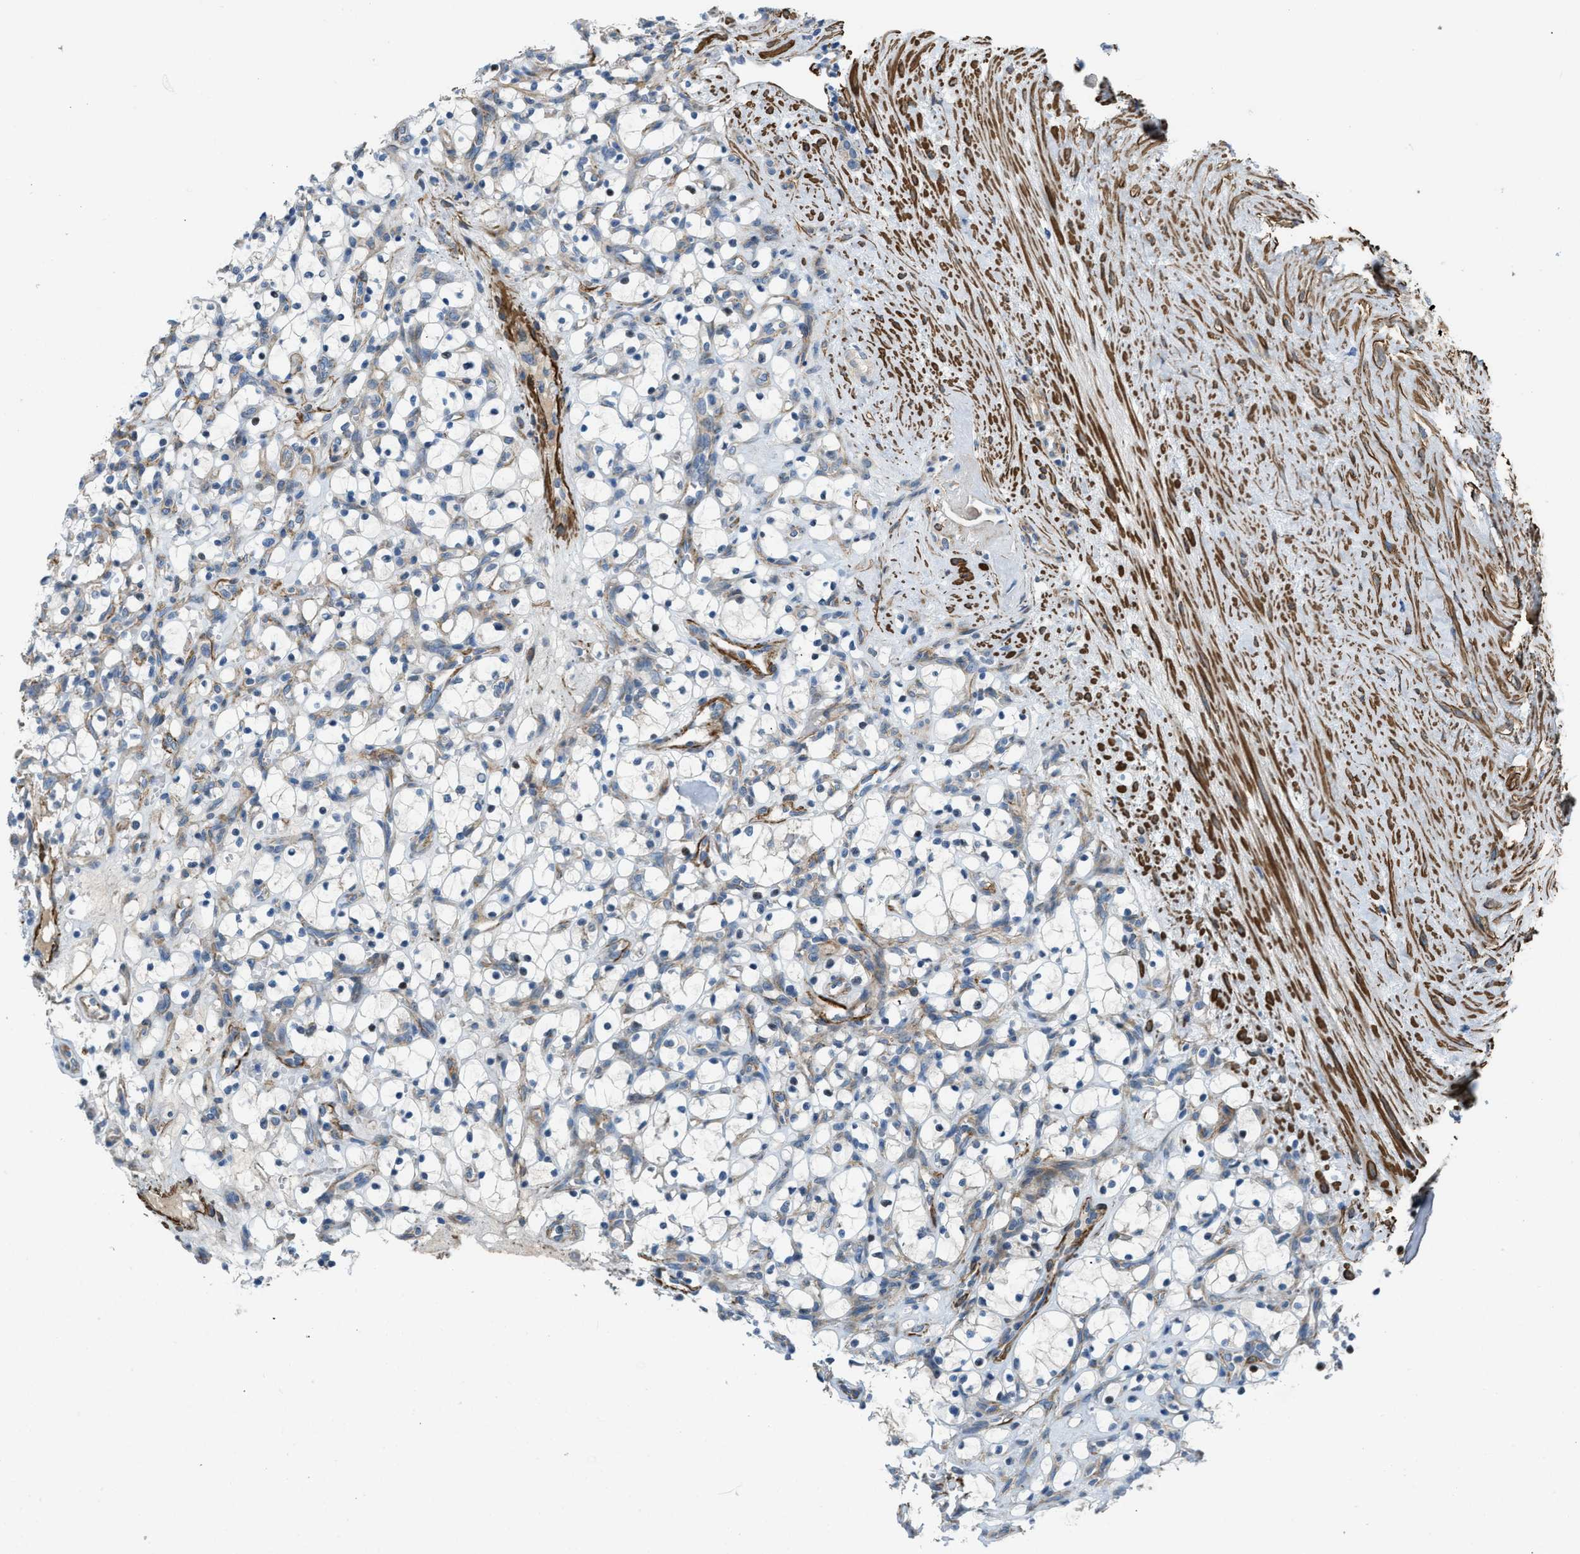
{"staining": {"intensity": "negative", "quantity": "none", "location": "none"}, "tissue": "renal cancer", "cell_type": "Tumor cells", "image_type": "cancer", "snomed": [{"axis": "morphology", "description": "Adenocarcinoma, NOS"}, {"axis": "topography", "description": "Kidney"}], "caption": "The immunohistochemistry (IHC) image has no significant positivity in tumor cells of renal cancer (adenocarcinoma) tissue. (DAB IHC with hematoxylin counter stain).", "gene": "BMPR1A", "patient": {"sex": "female", "age": 69}}